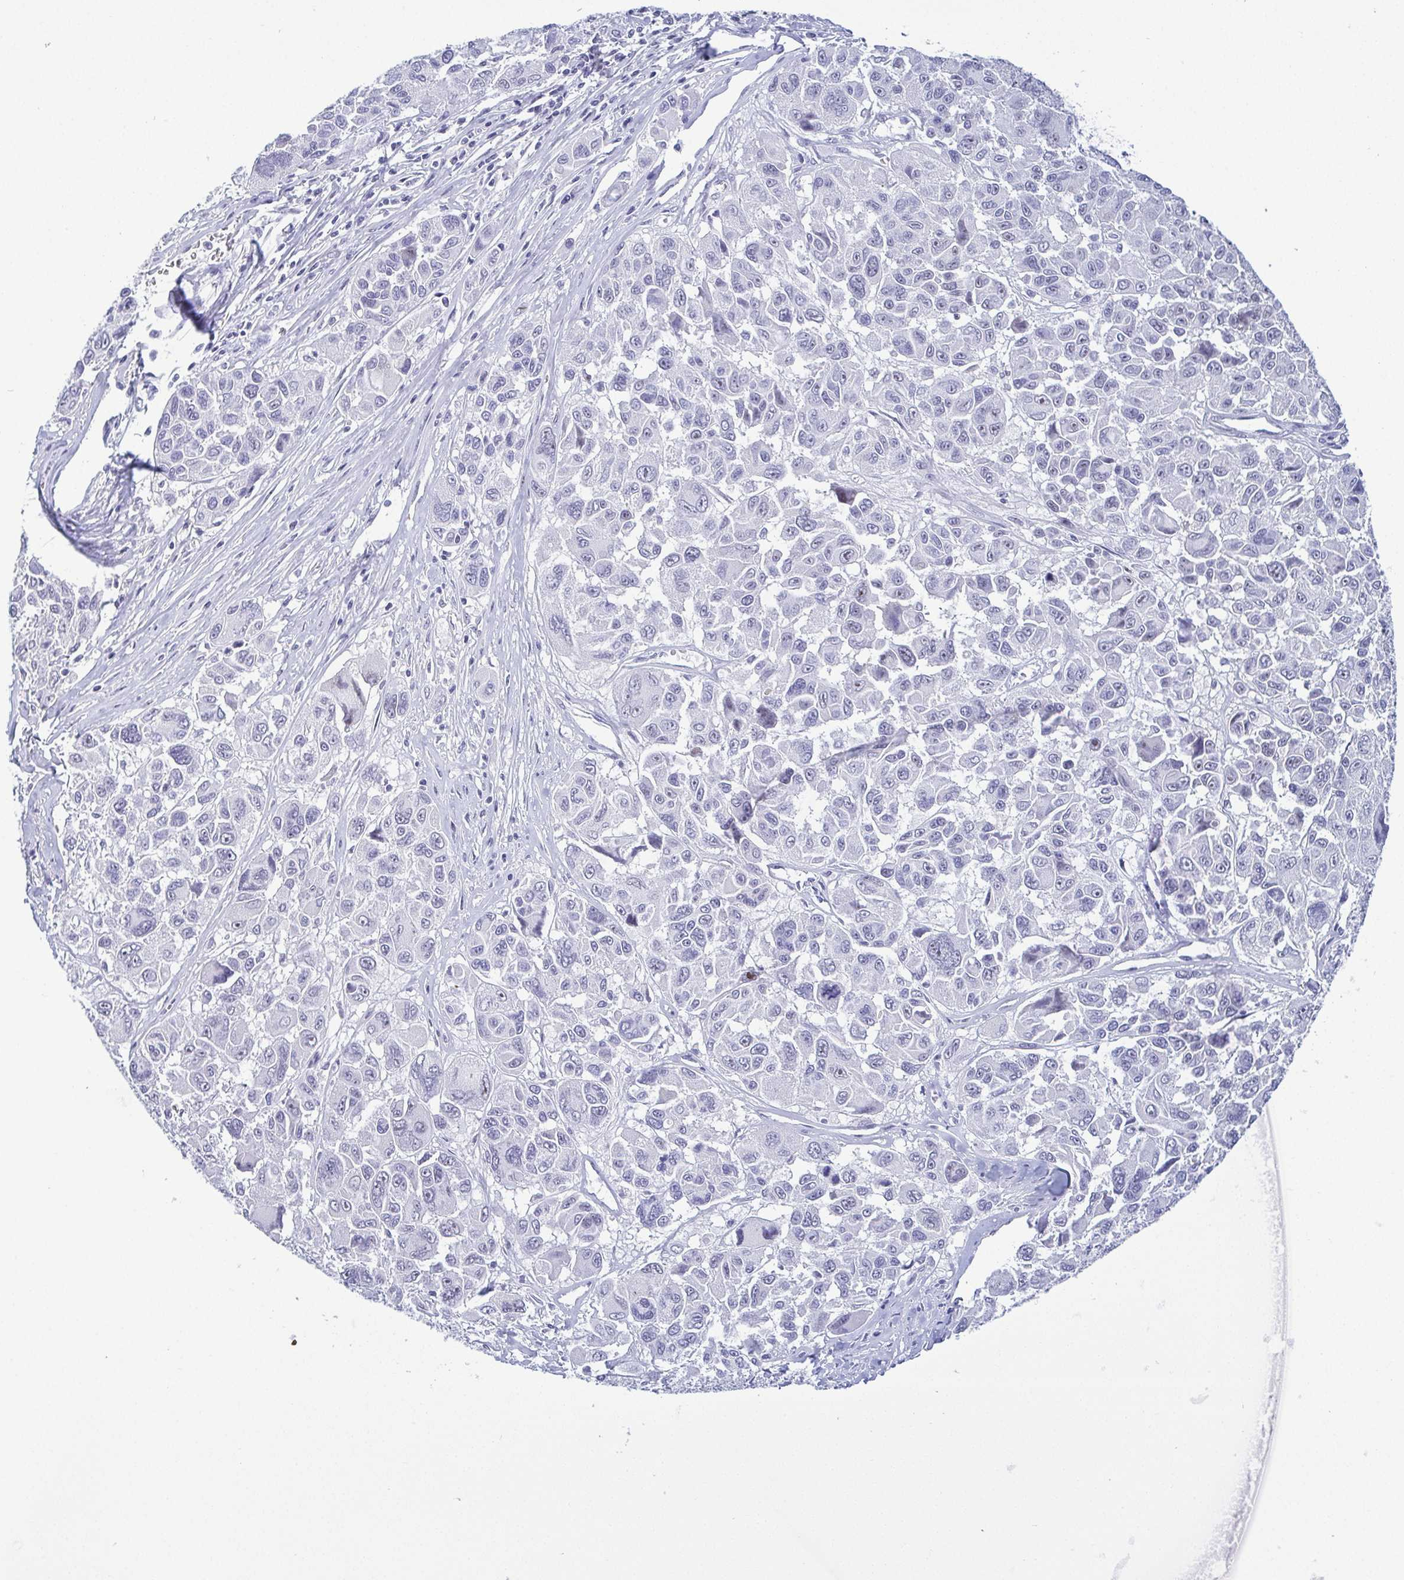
{"staining": {"intensity": "moderate", "quantity": "<25%", "location": "nuclear"}, "tissue": "melanoma", "cell_type": "Tumor cells", "image_type": "cancer", "snomed": [{"axis": "morphology", "description": "Malignant melanoma, NOS"}, {"axis": "topography", "description": "Skin"}], "caption": "Immunohistochemical staining of human malignant melanoma demonstrates low levels of moderate nuclear protein expression in approximately <25% of tumor cells.", "gene": "BZW1", "patient": {"sex": "female", "age": 66}}